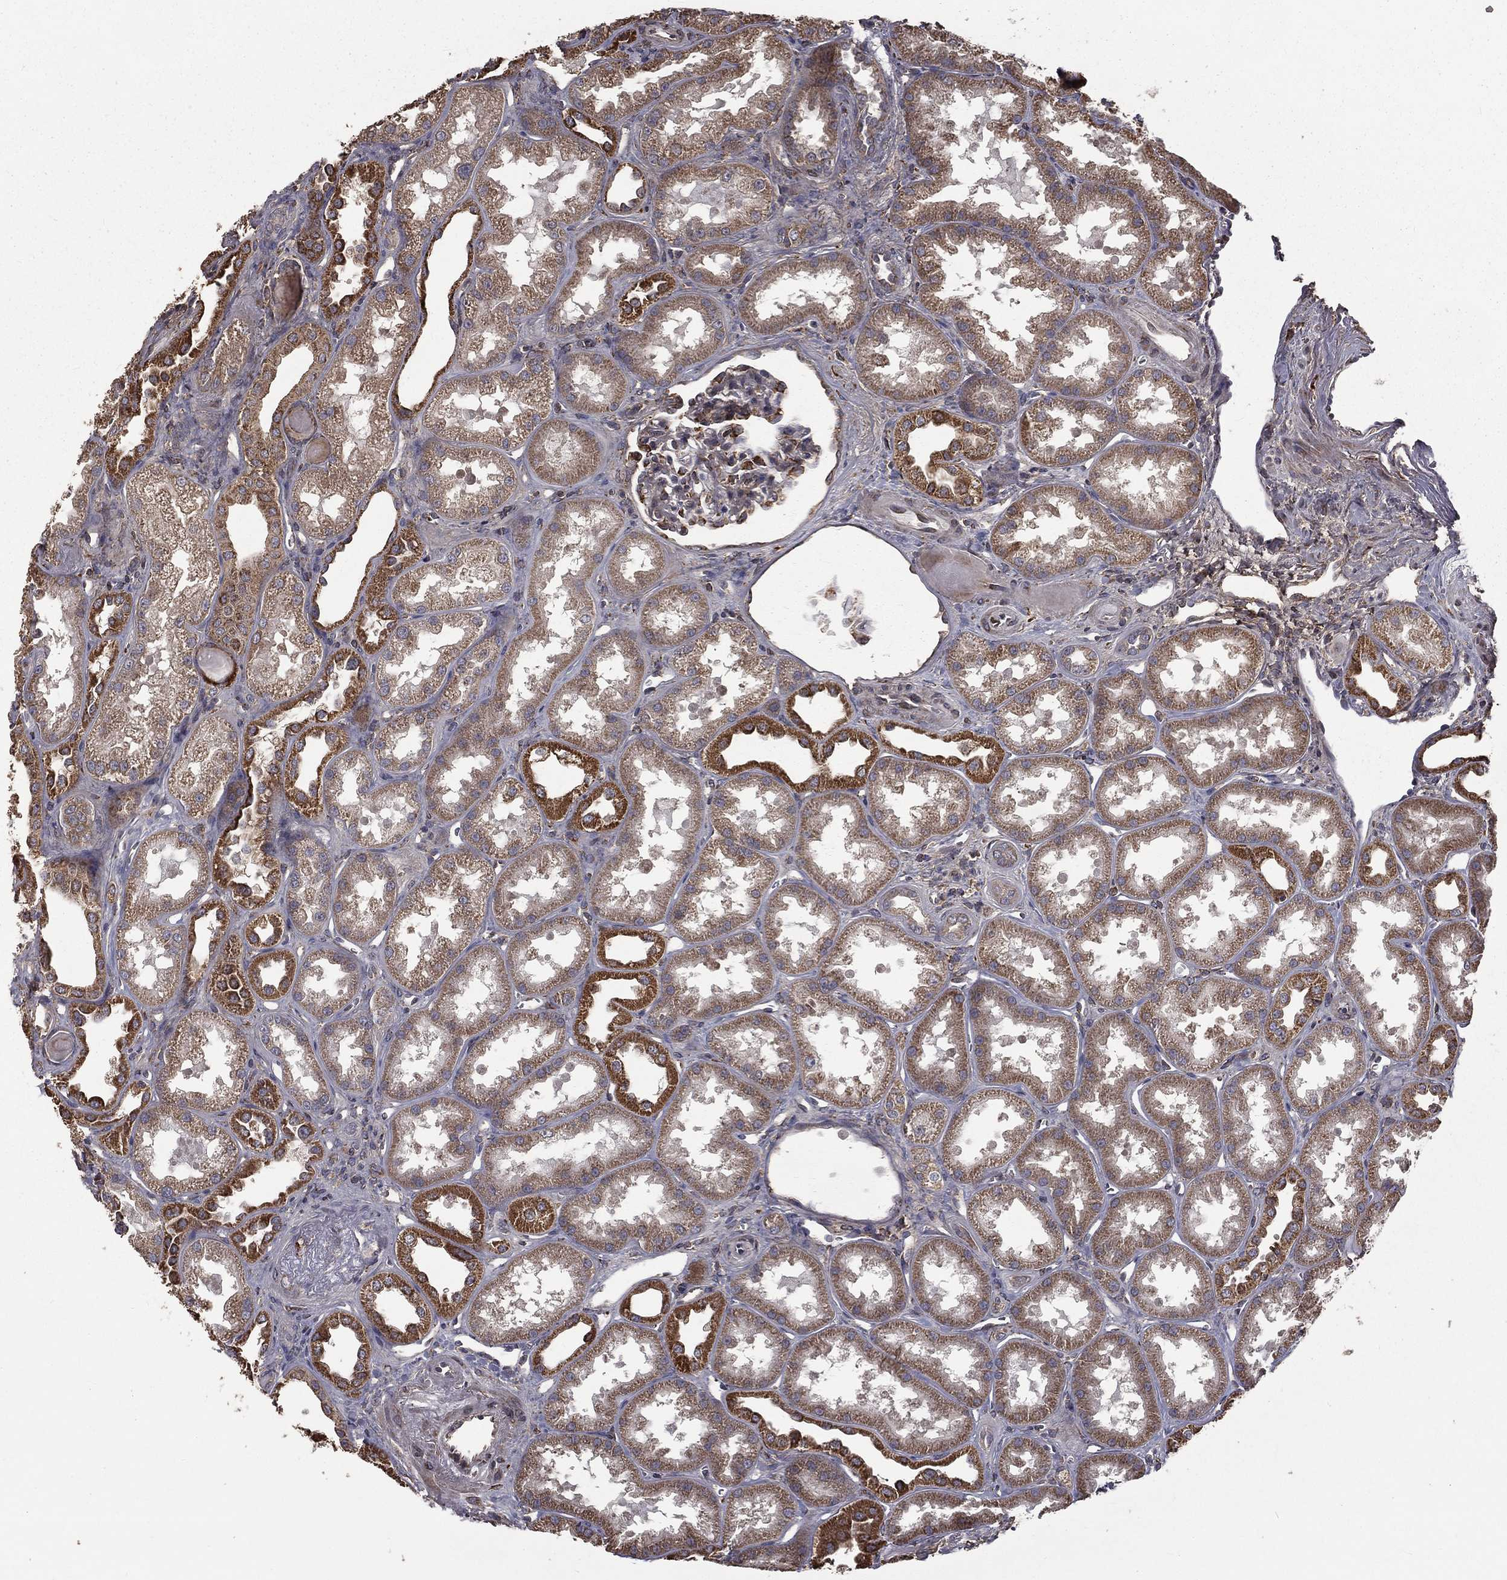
{"staining": {"intensity": "strong", "quantity": "<25%", "location": "cytoplasmic/membranous"}, "tissue": "kidney", "cell_type": "Cells in glomeruli", "image_type": "normal", "snomed": [{"axis": "morphology", "description": "Normal tissue, NOS"}, {"axis": "topography", "description": "Kidney"}], "caption": "Strong cytoplasmic/membranous expression is identified in approximately <25% of cells in glomeruli in benign kidney.", "gene": "OLFML1", "patient": {"sex": "male", "age": 61}}